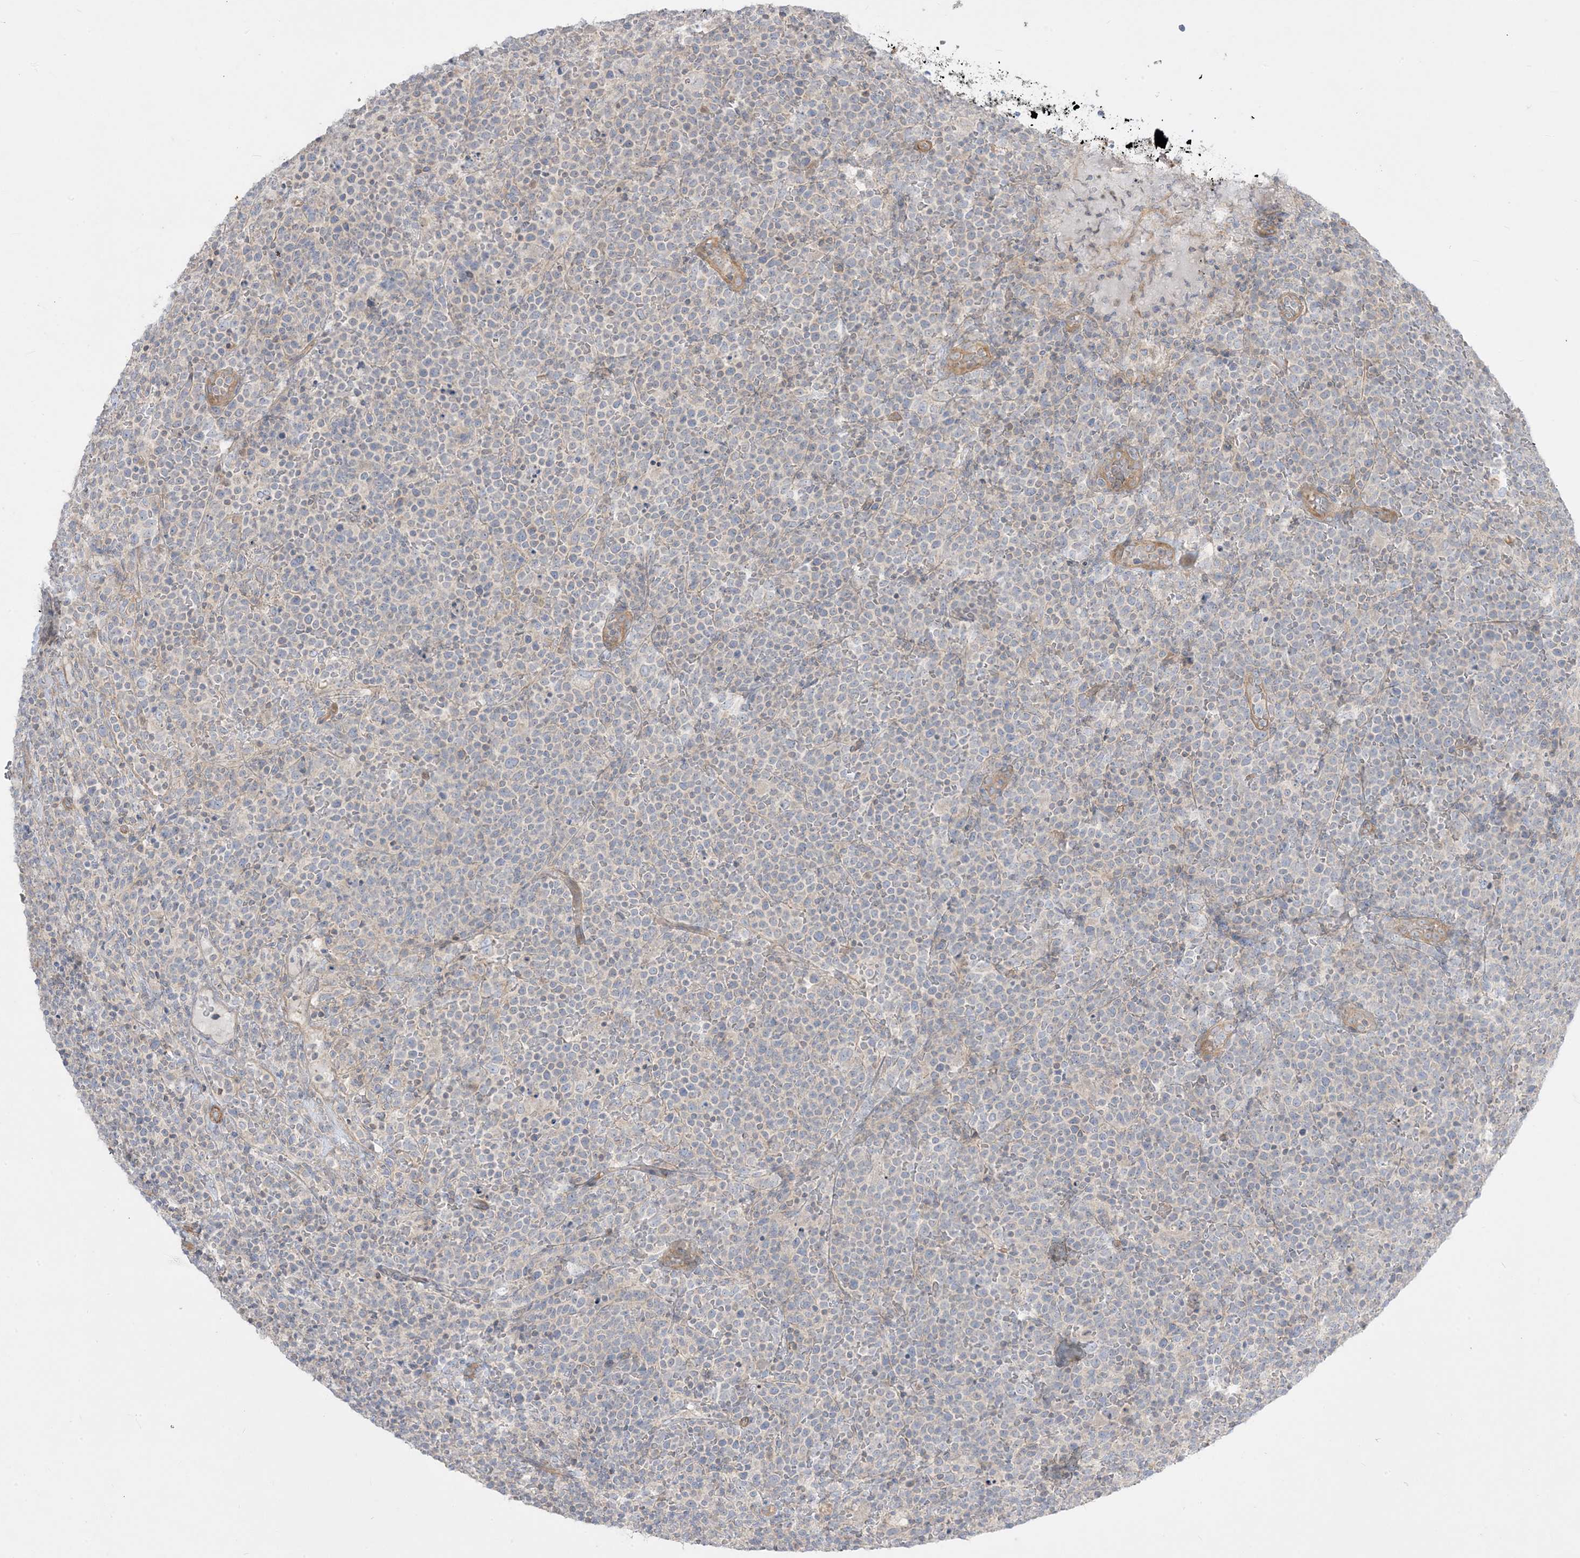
{"staining": {"intensity": "negative", "quantity": "none", "location": "none"}, "tissue": "lymphoma", "cell_type": "Tumor cells", "image_type": "cancer", "snomed": [{"axis": "morphology", "description": "Malignant lymphoma, non-Hodgkin's type, High grade"}, {"axis": "topography", "description": "Lymph node"}], "caption": "Immunohistochemistry (IHC) micrograph of neoplastic tissue: human lymphoma stained with DAB reveals no significant protein expression in tumor cells.", "gene": "ARHGEF9", "patient": {"sex": "male", "age": 61}}